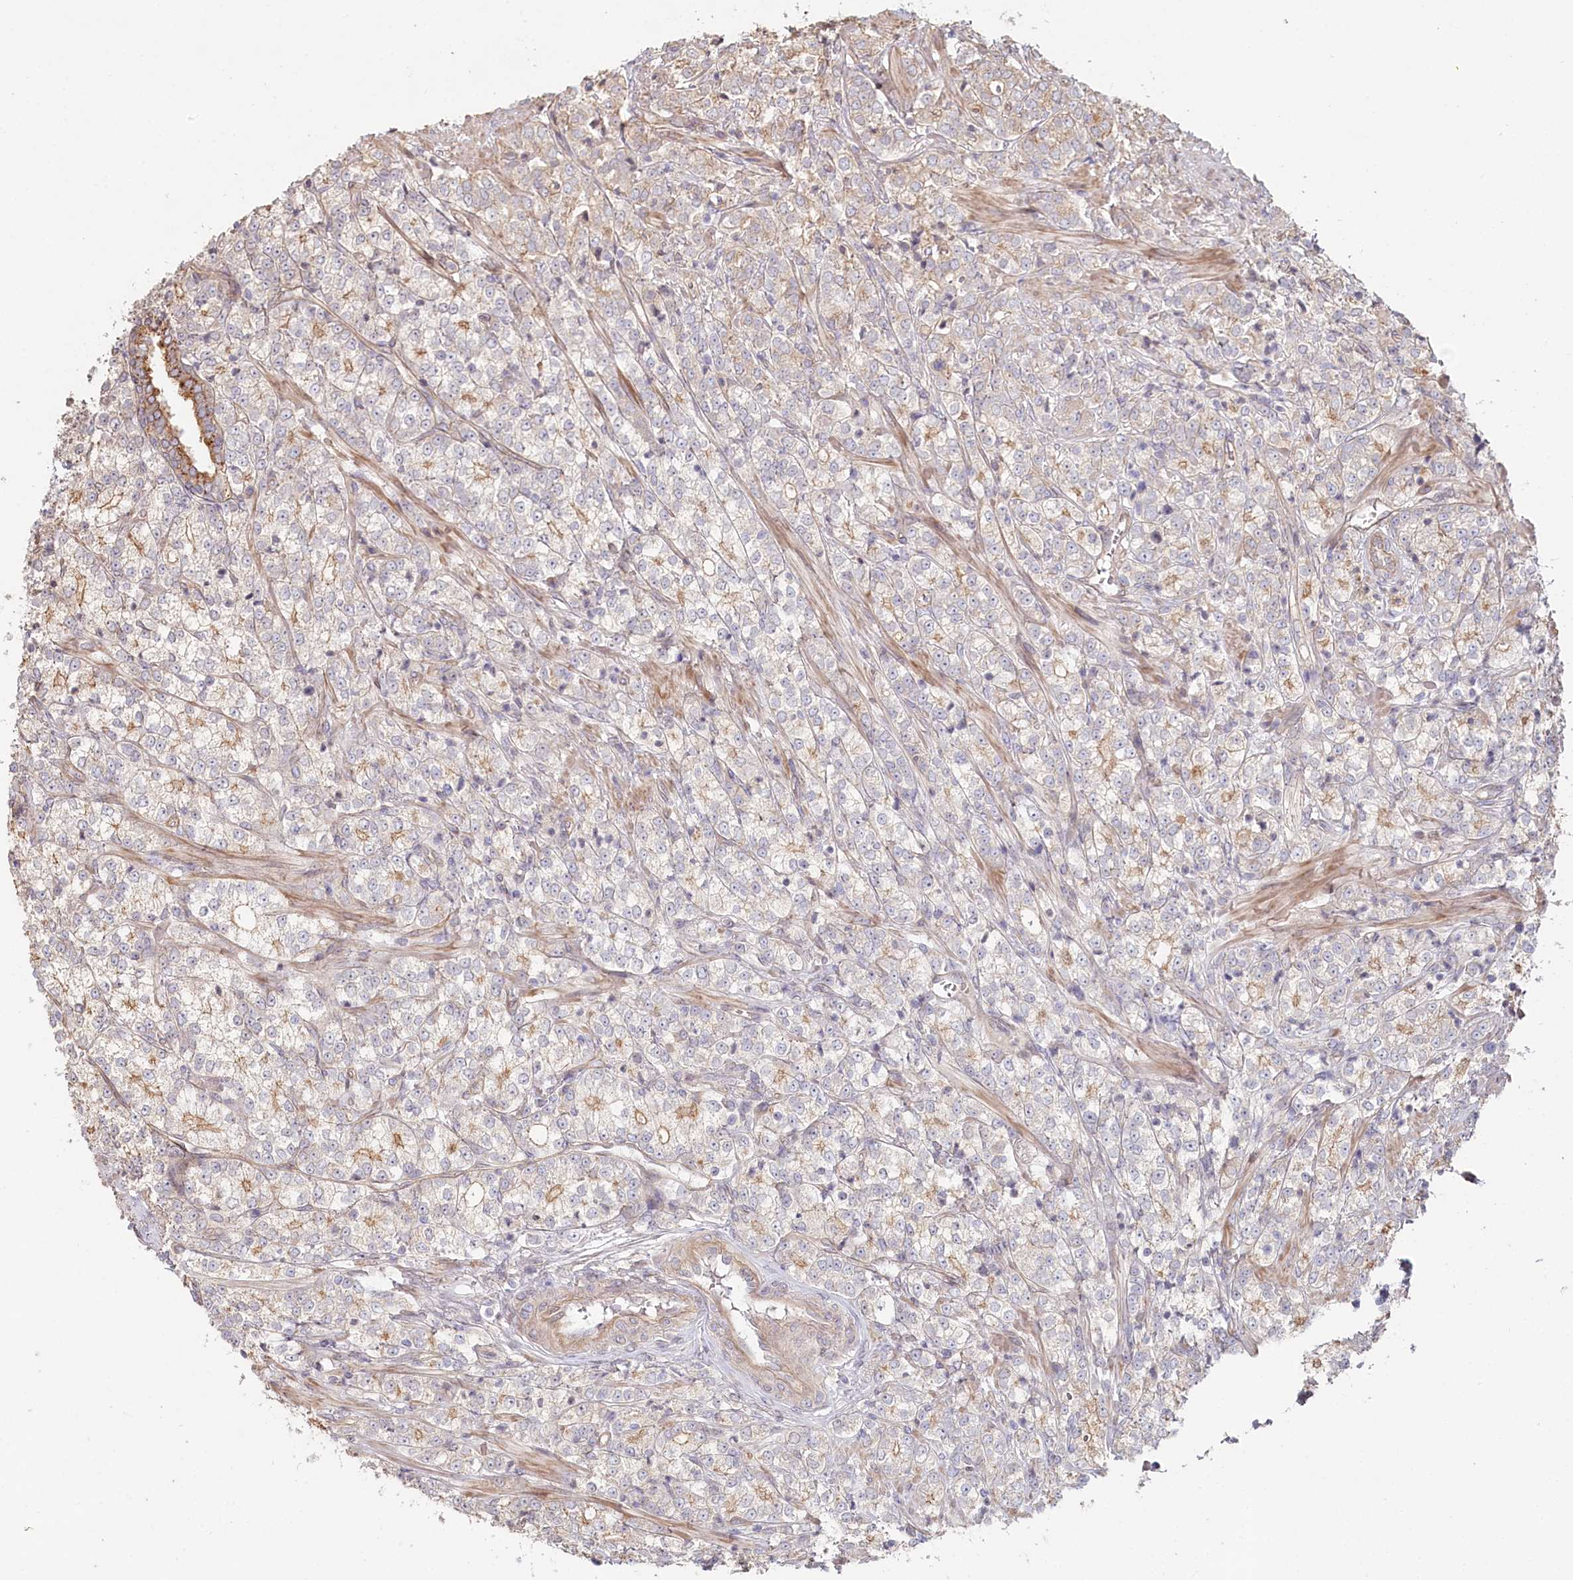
{"staining": {"intensity": "weak", "quantity": "<25%", "location": "cytoplasmic/membranous"}, "tissue": "prostate cancer", "cell_type": "Tumor cells", "image_type": "cancer", "snomed": [{"axis": "morphology", "description": "Adenocarcinoma, High grade"}, {"axis": "topography", "description": "Prostate"}], "caption": "Protein analysis of prostate cancer (high-grade adenocarcinoma) shows no significant positivity in tumor cells.", "gene": "TCHP", "patient": {"sex": "male", "age": 69}}